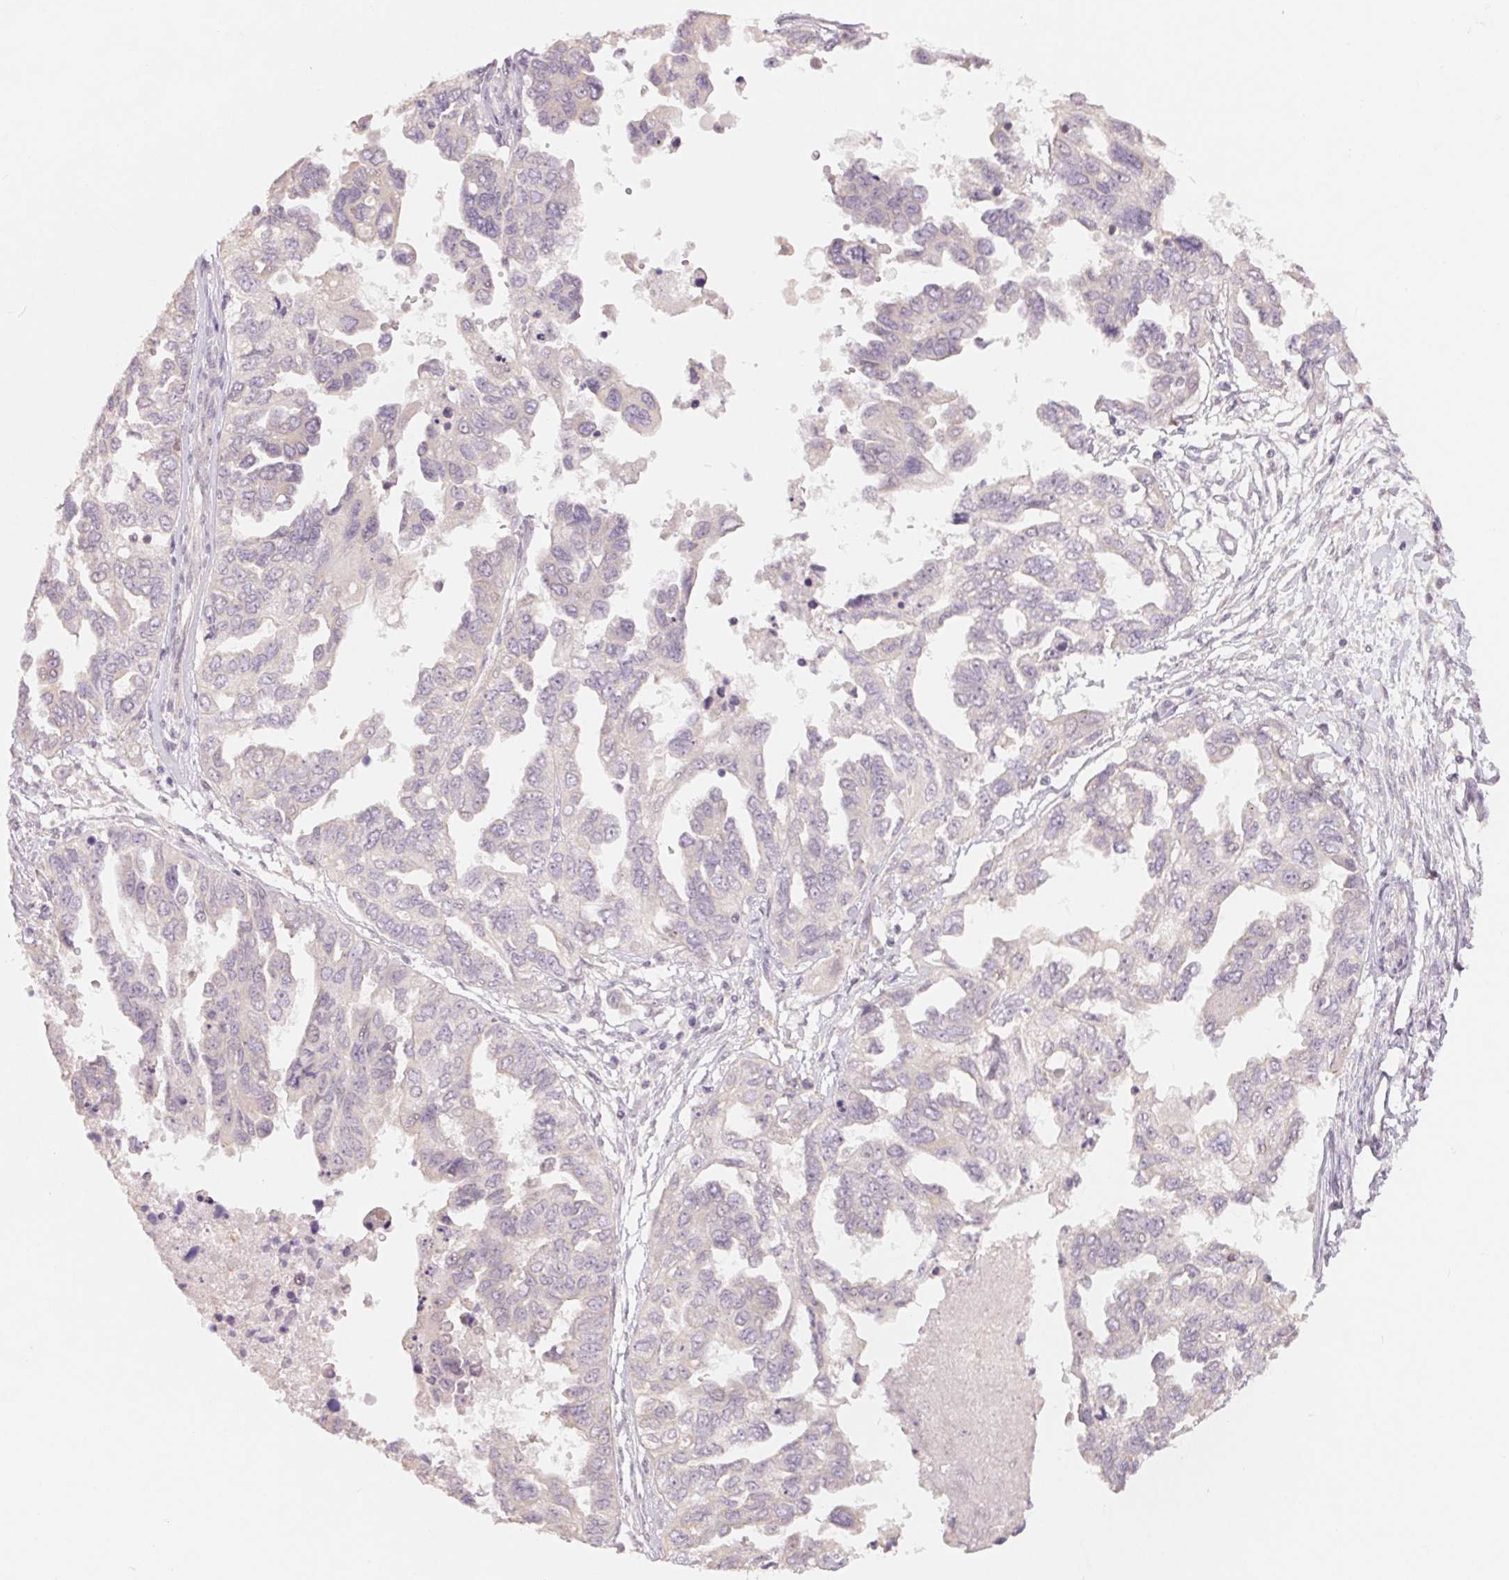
{"staining": {"intensity": "negative", "quantity": "none", "location": "none"}, "tissue": "ovarian cancer", "cell_type": "Tumor cells", "image_type": "cancer", "snomed": [{"axis": "morphology", "description": "Cystadenocarcinoma, serous, NOS"}, {"axis": "topography", "description": "Ovary"}], "caption": "High magnification brightfield microscopy of serous cystadenocarcinoma (ovarian) stained with DAB (brown) and counterstained with hematoxylin (blue): tumor cells show no significant positivity. (Stains: DAB IHC with hematoxylin counter stain, Microscopy: brightfield microscopy at high magnification).", "gene": "DENND2C", "patient": {"sex": "female", "age": 53}}